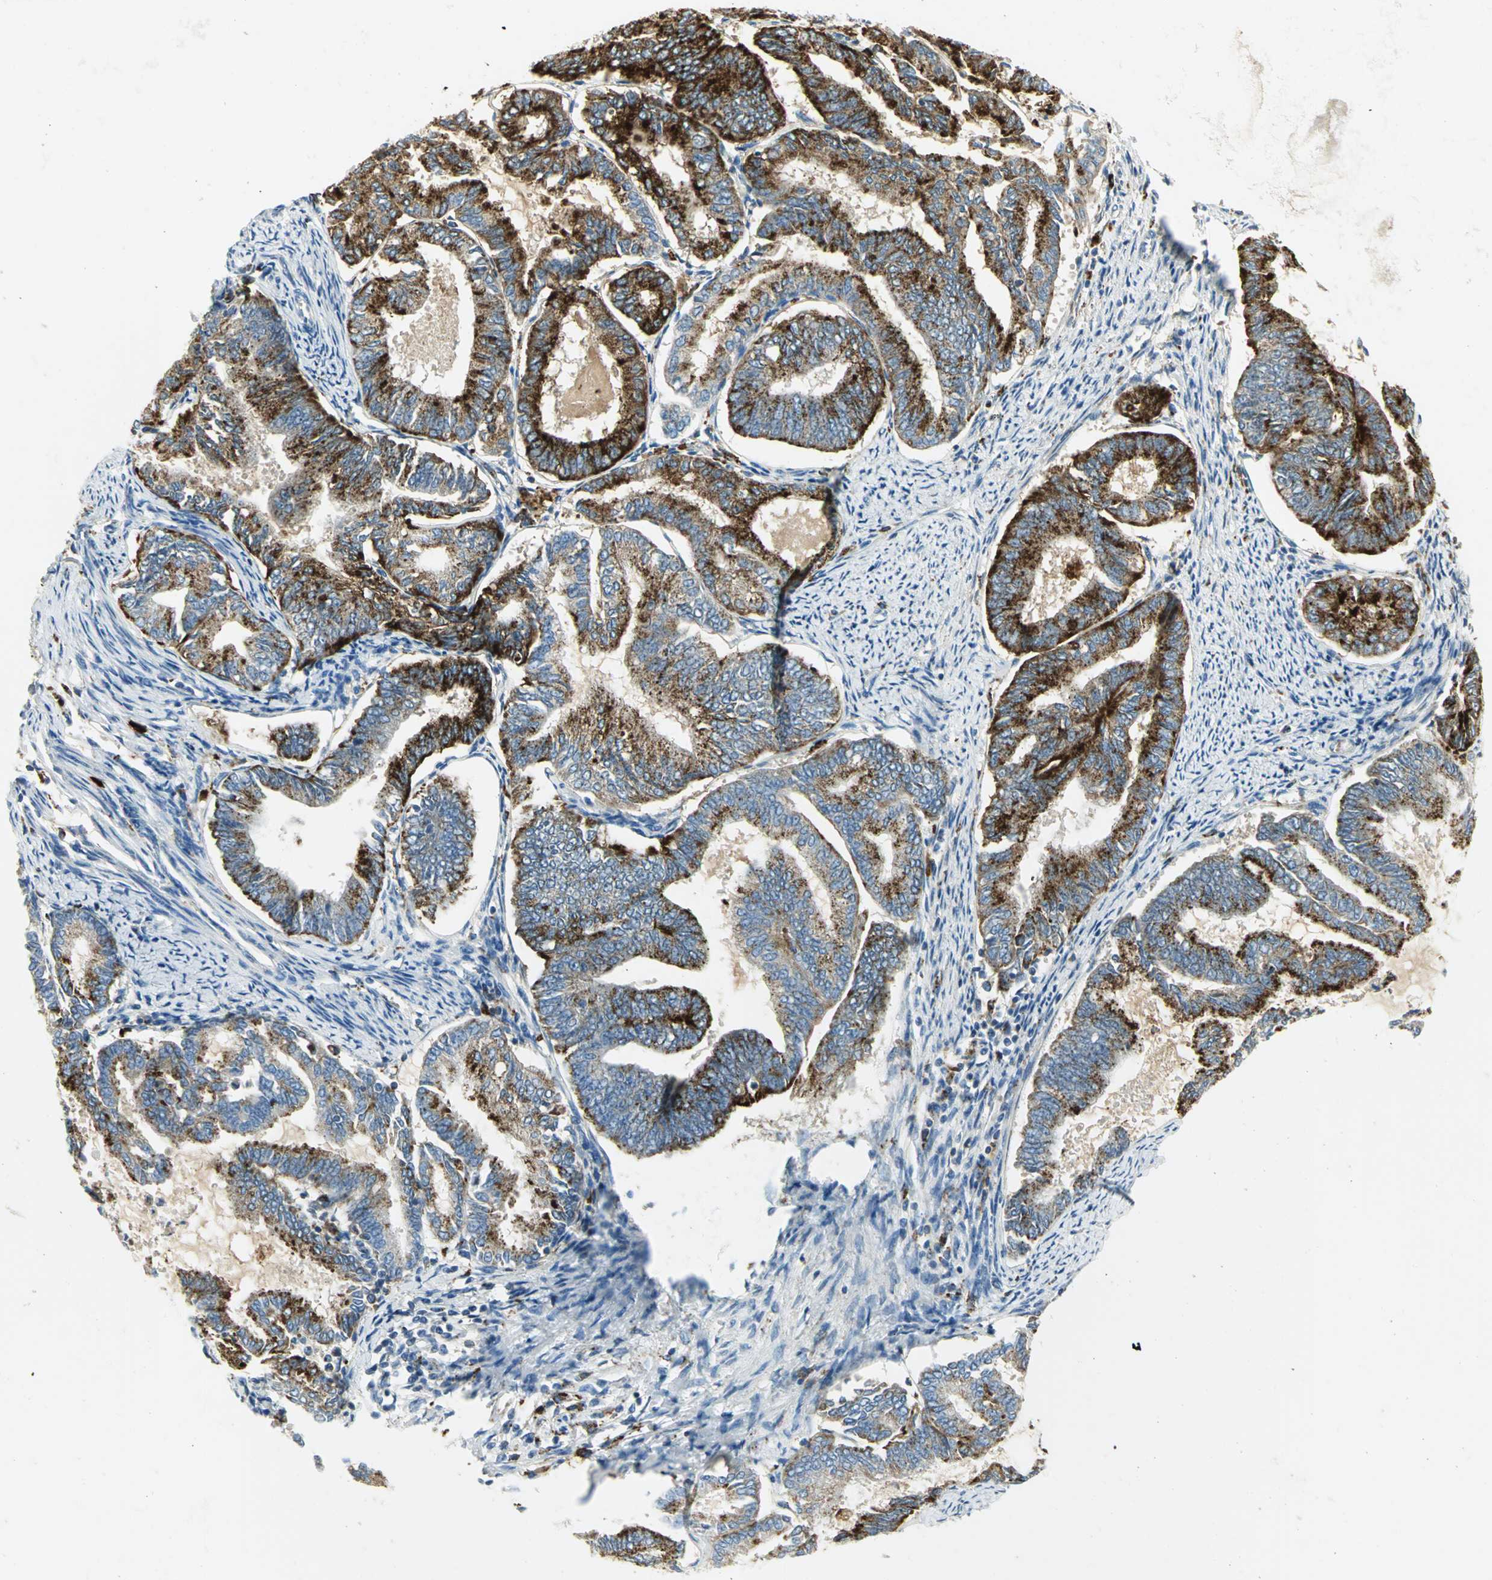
{"staining": {"intensity": "strong", "quantity": "25%-75%", "location": "cytoplasmic/membranous"}, "tissue": "endometrial cancer", "cell_type": "Tumor cells", "image_type": "cancer", "snomed": [{"axis": "morphology", "description": "Adenocarcinoma, NOS"}, {"axis": "topography", "description": "Endometrium"}], "caption": "Protein staining by IHC reveals strong cytoplasmic/membranous positivity in approximately 25%-75% of tumor cells in endometrial cancer. (Brightfield microscopy of DAB IHC at high magnification).", "gene": "ARSA", "patient": {"sex": "female", "age": 86}}